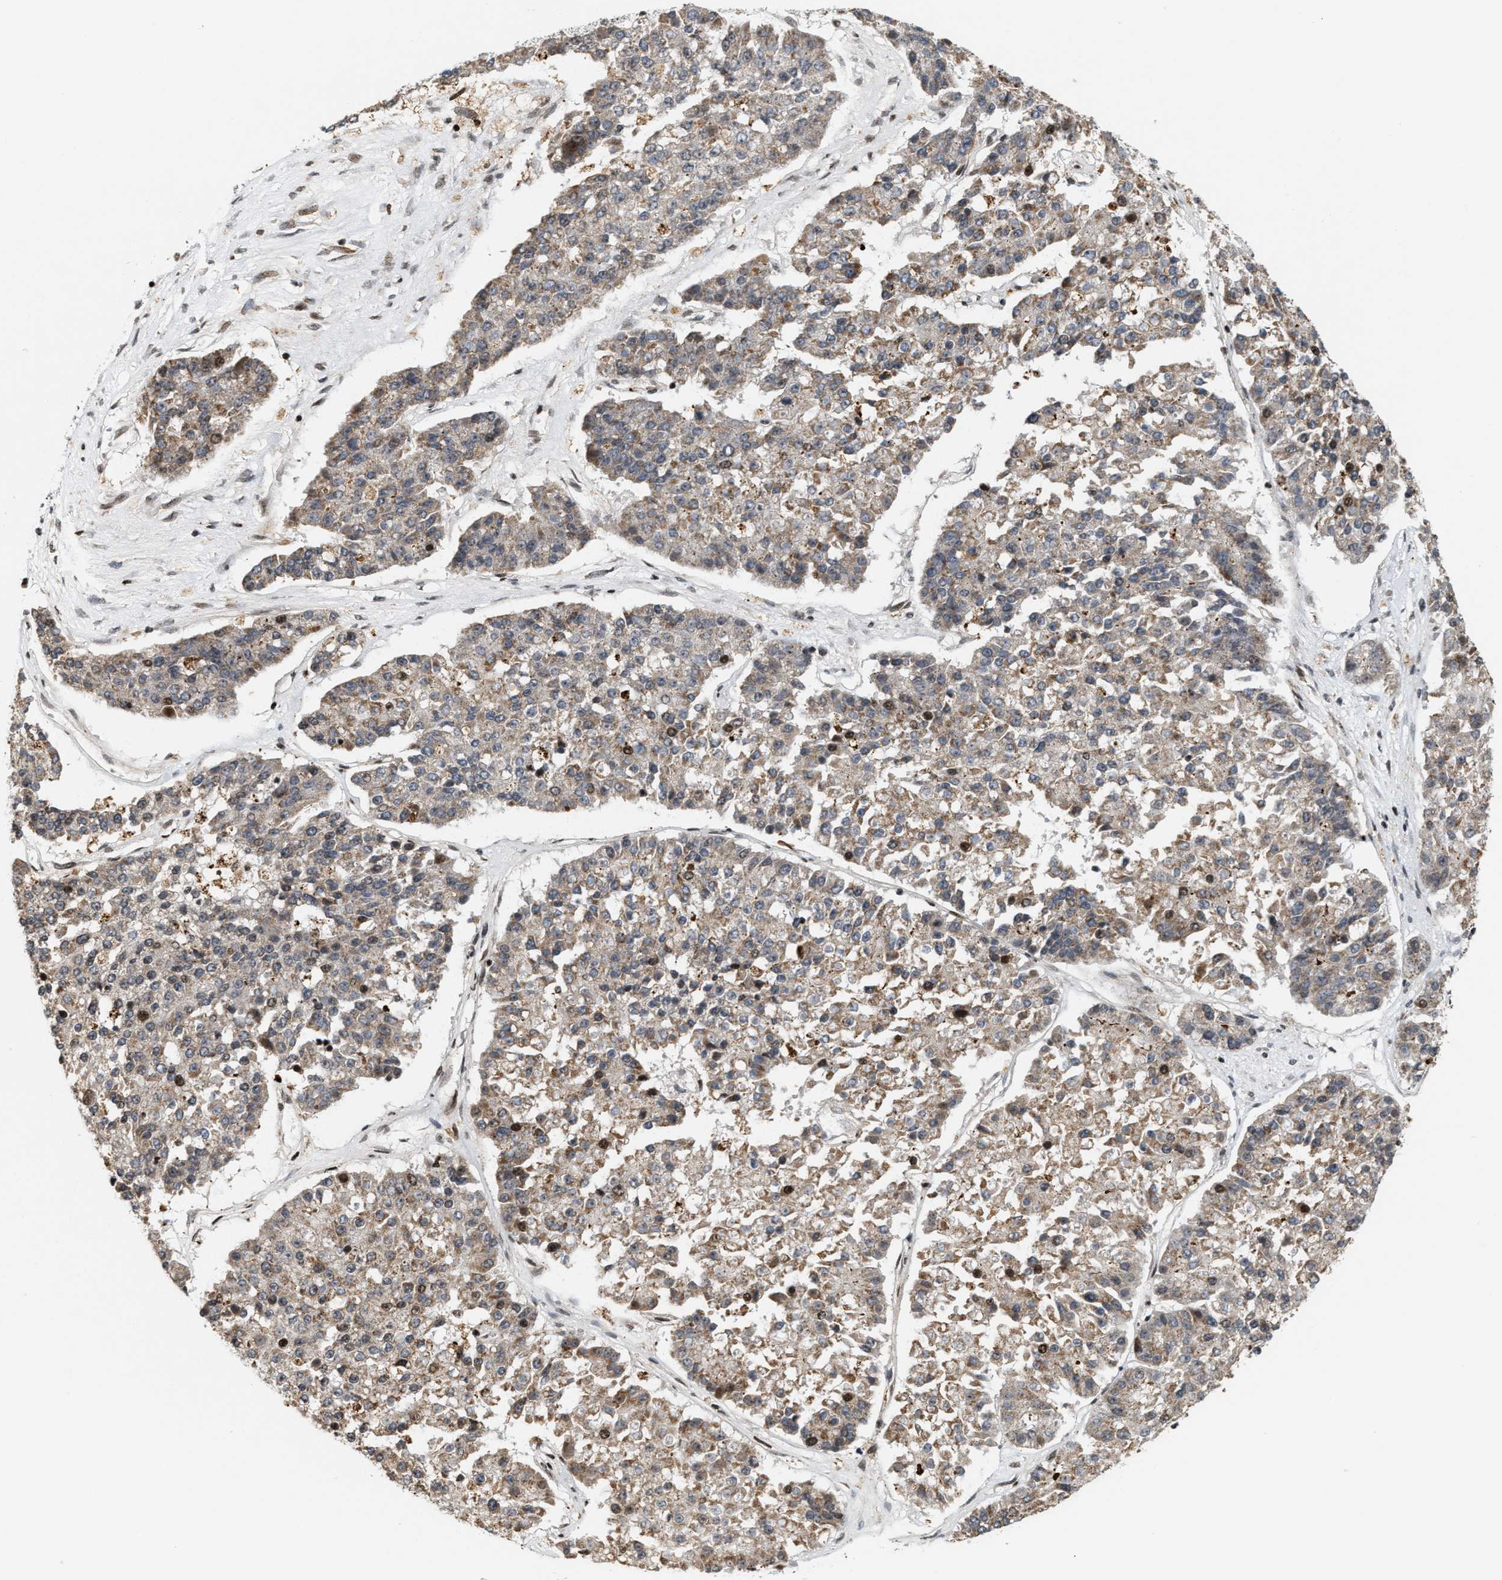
{"staining": {"intensity": "moderate", "quantity": ">75%", "location": "cytoplasmic/membranous"}, "tissue": "pancreatic cancer", "cell_type": "Tumor cells", "image_type": "cancer", "snomed": [{"axis": "morphology", "description": "Adenocarcinoma, NOS"}, {"axis": "topography", "description": "Pancreas"}], "caption": "Pancreatic adenocarcinoma tissue displays moderate cytoplasmic/membranous staining in approximately >75% of tumor cells, visualized by immunohistochemistry.", "gene": "PDZD2", "patient": {"sex": "male", "age": 50}}